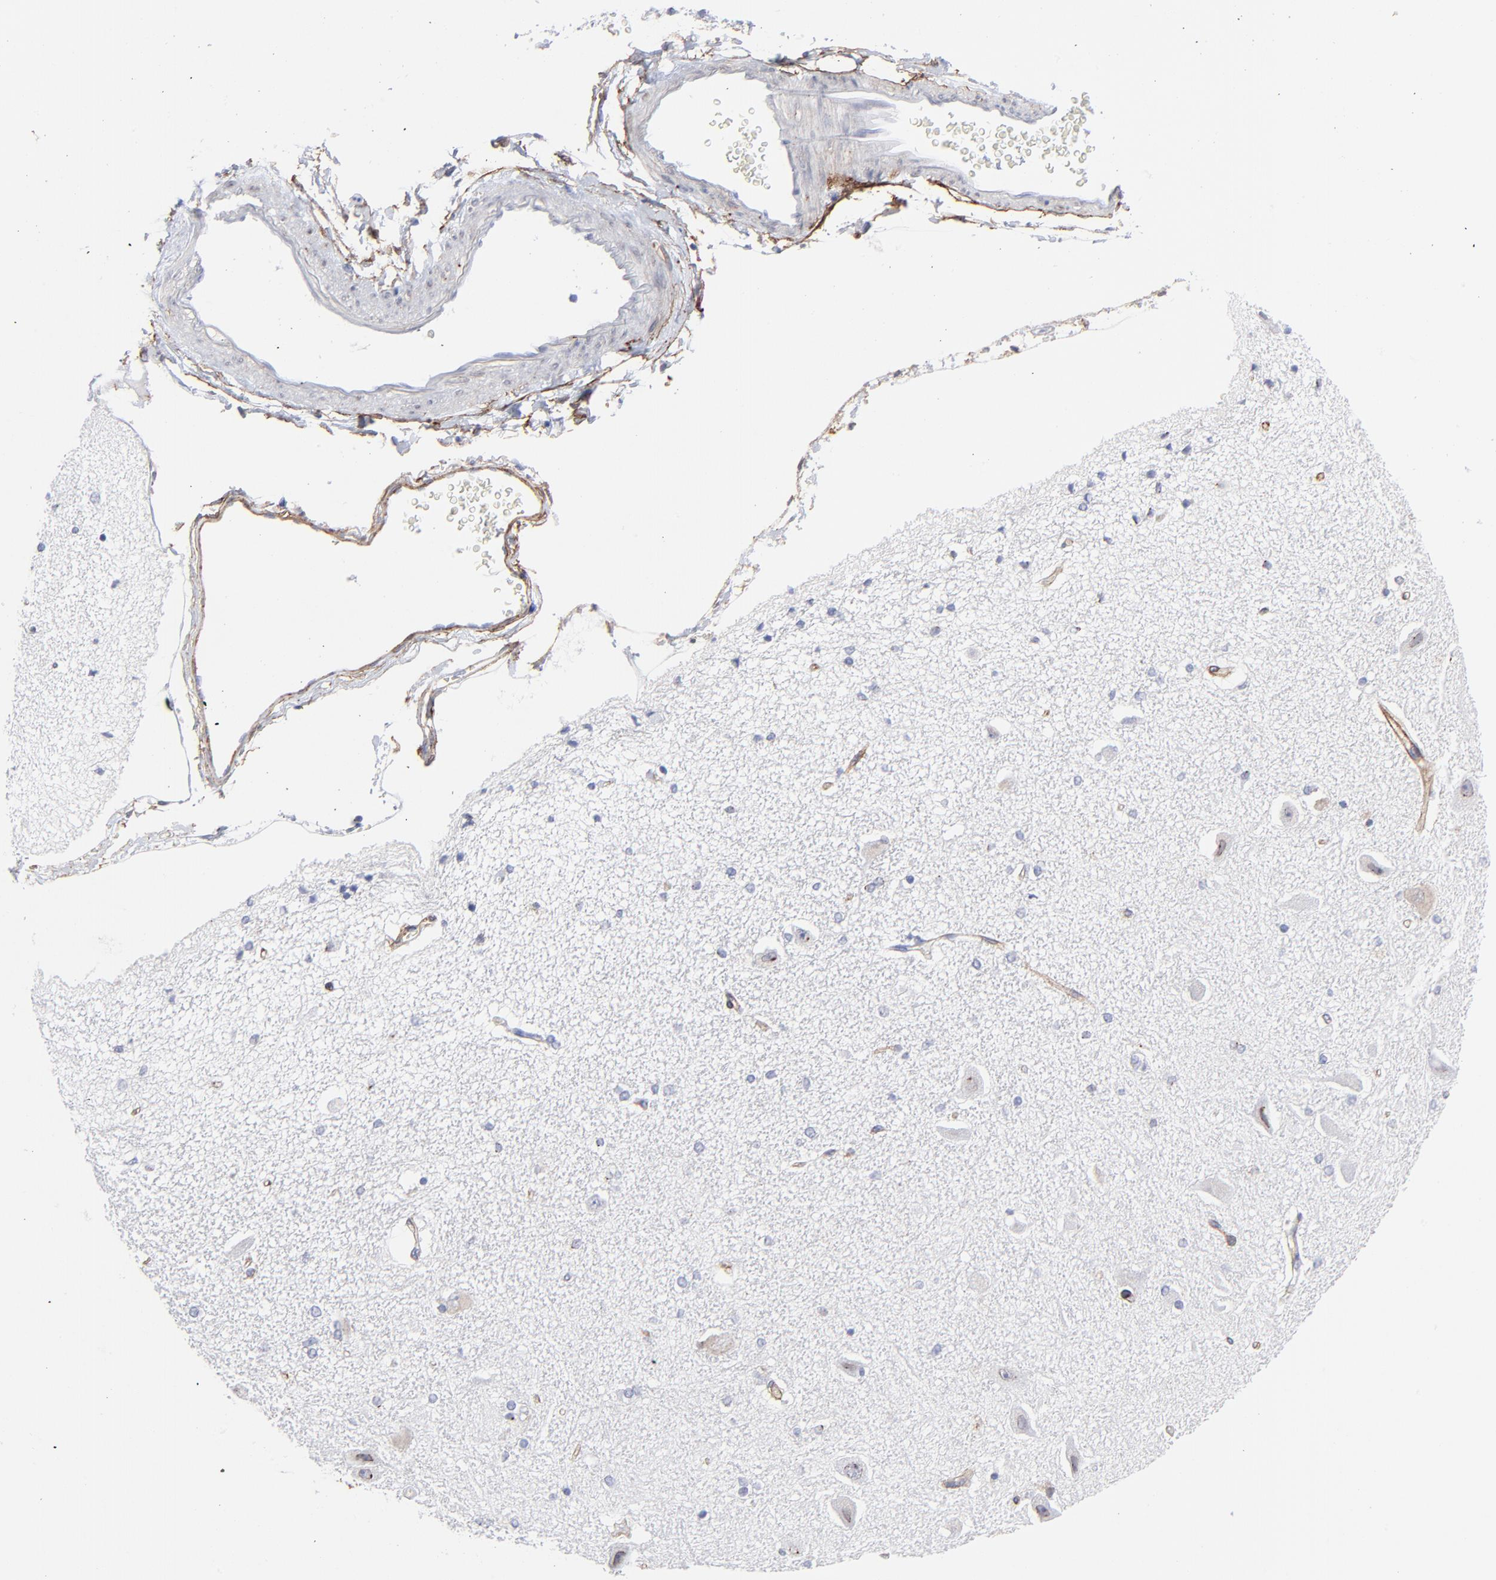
{"staining": {"intensity": "negative", "quantity": "none", "location": "none"}, "tissue": "hippocampus", "cell_type": "Glial cells", "image_type": "normal", "snomed": [{"axis": "morphology", "description": "Normal tissue, NOS"}, {"axis": "topography", "description": "Hippocampus"}], "caption": "Glial cells show no significant protein staining in benign hippocampus. (Stains: DAB immunohistochemistry (IHC) with hematoxylin counter stain, Microscopy: brightfield microscopy at high magnification).", "gene": "PDGFRB", "patient": {"sex": "female", "age": 54}}